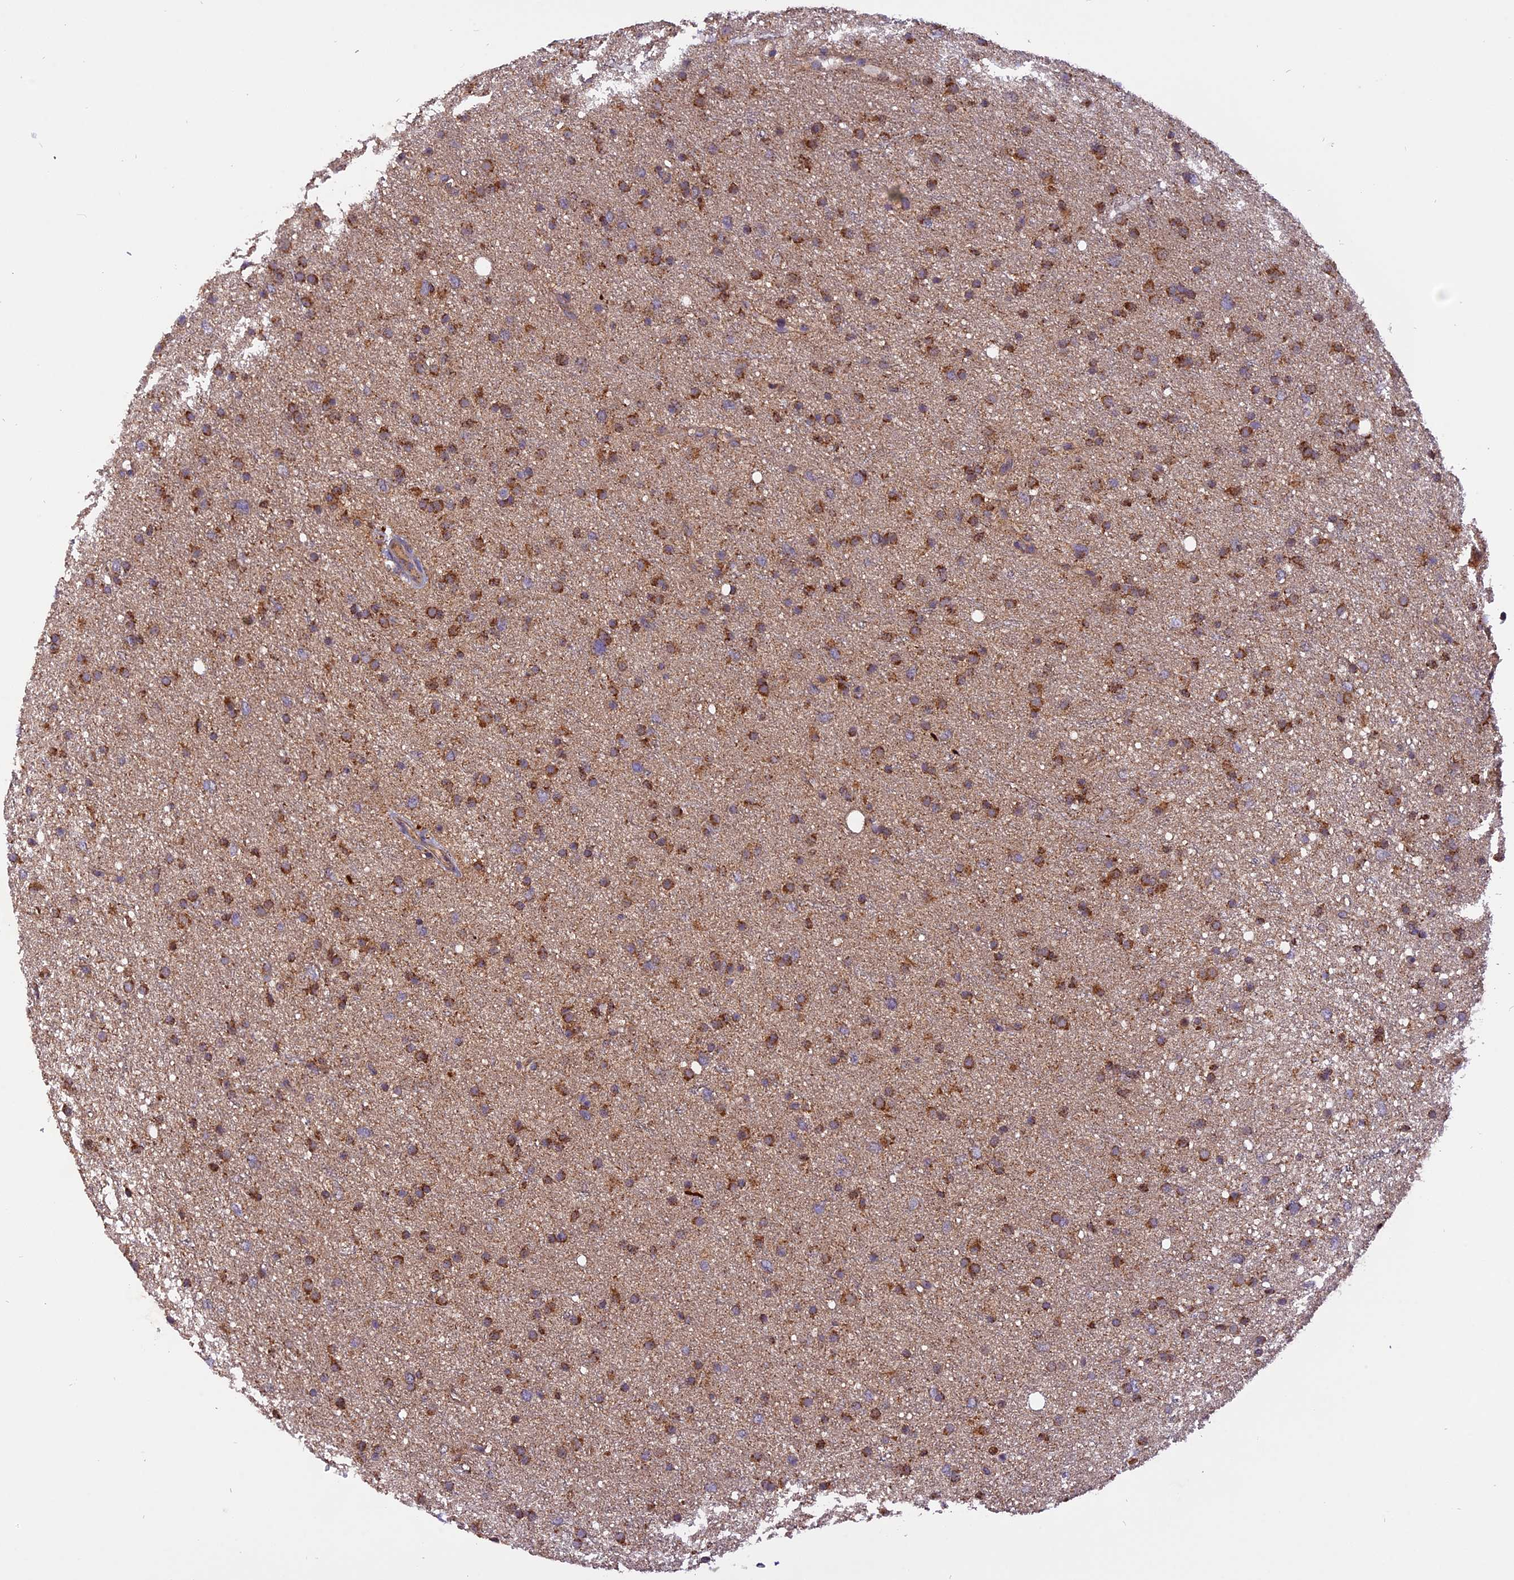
{"staining": {"intensity": "strong", "quantity": ">75%", "location": "cytoplasmic/membranous"}, "tissue": "glioma", "cell_type": "Tumor cells", "image_type": "cancer", "snomed": [{"axis": "morphology", "description": "Glioma, malignant, Low grade"}, {"axis": "topography", "description": "Cerebral cortex"}], "caption": "Protein staining of malignant glioma (low-grade) tissue reveals strong cytoplasmic/membranous positivity in about >75% of tumor cells. The staining is performed using DAB brown chromogen to label protein expression. The nuclei are counter-stained blue using hematoxylin.", "gene": "PEX3", "patient": {"sex": "female", "age": 39}}